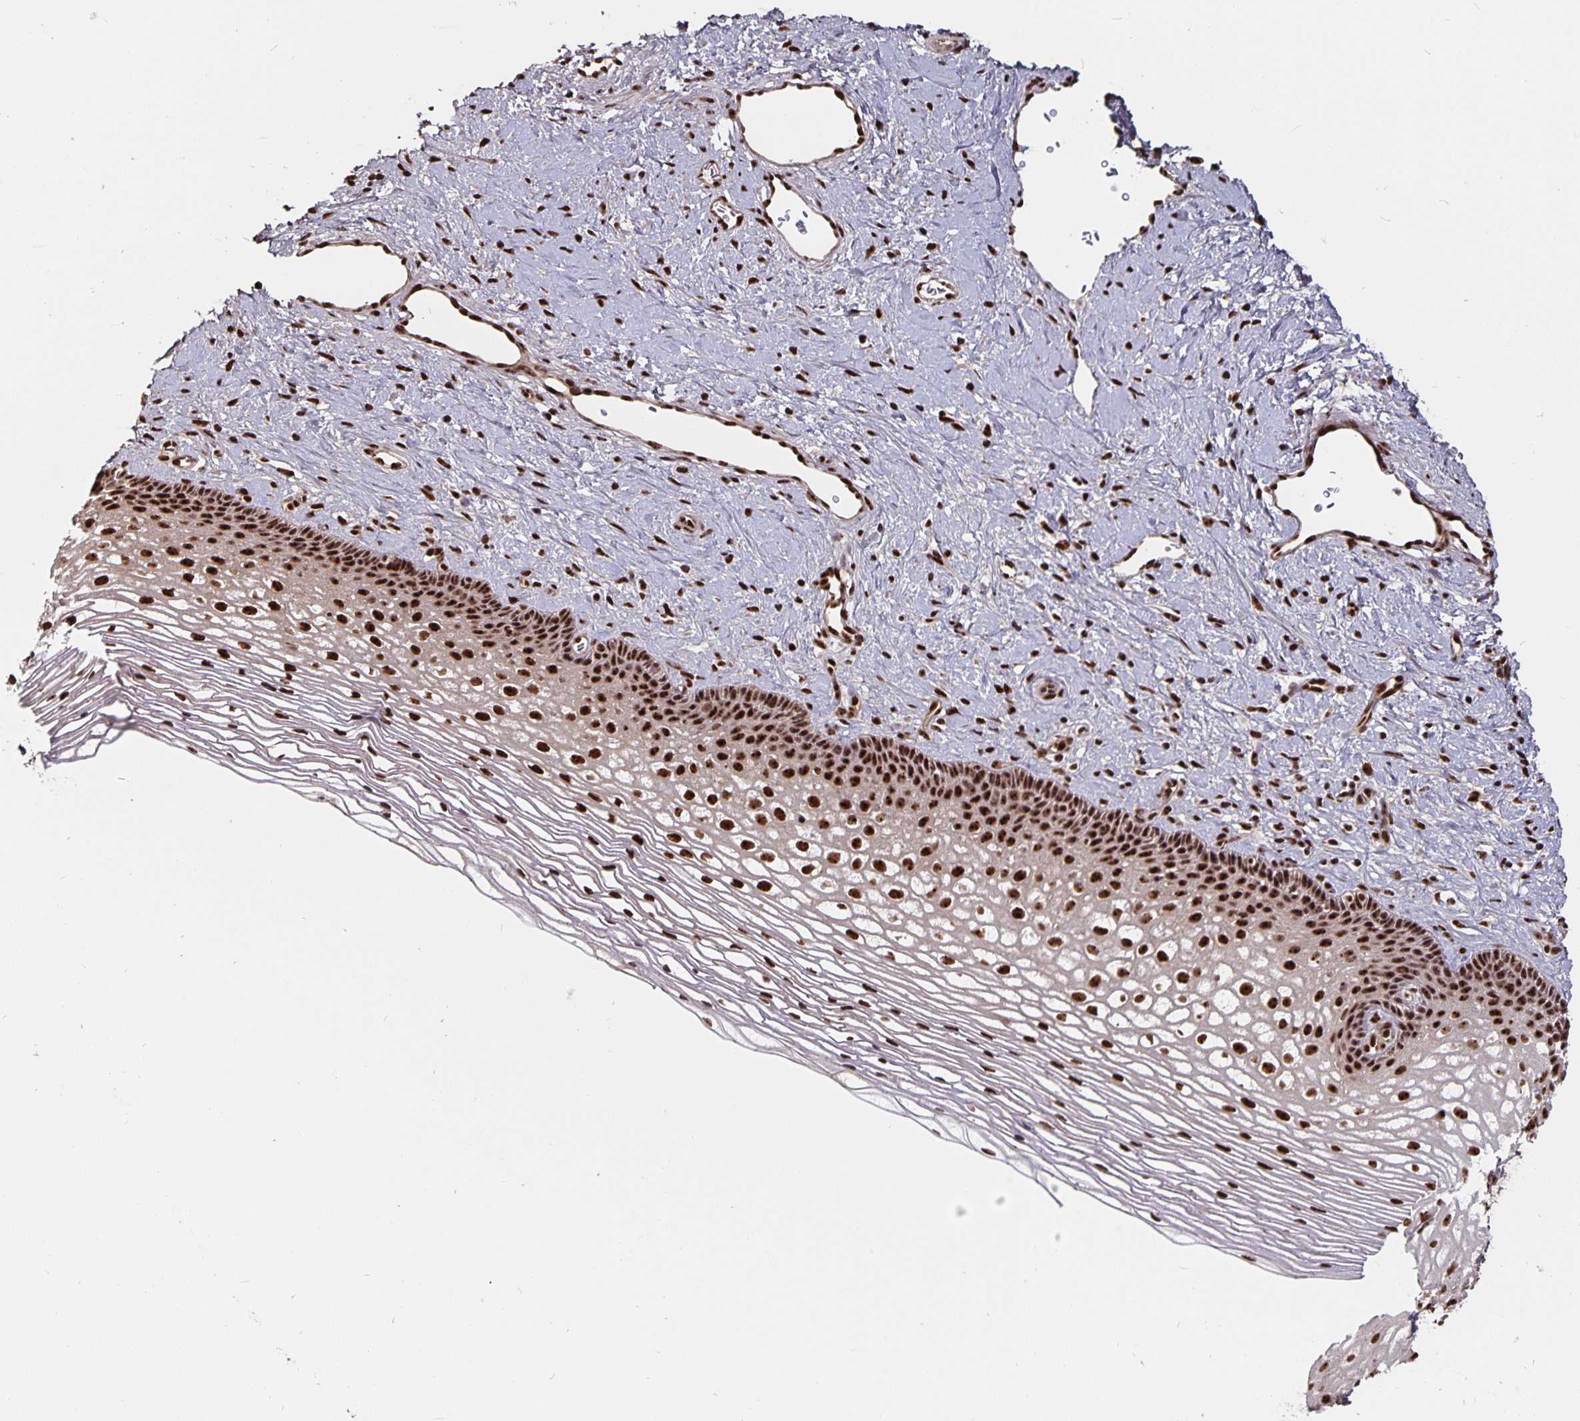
{"staining": {"intensity": "strong", "quantity": ">75%", "location": "nuclear"}, "tissue": "cervix", "cell_type": "Glandular cells", "image_type": "normal", "snomed": [{"axis": "morphology", "description": "Normal tissue, NOS"}, {"axis": "topography", "description": "Cervix"}], "caption": "Cervix stained with a brown dye displays strong nuclear positive staining in about >75% of glandular cells.", "gene": "LAS1L", "patient": {"sex": "female", "age": 34}}